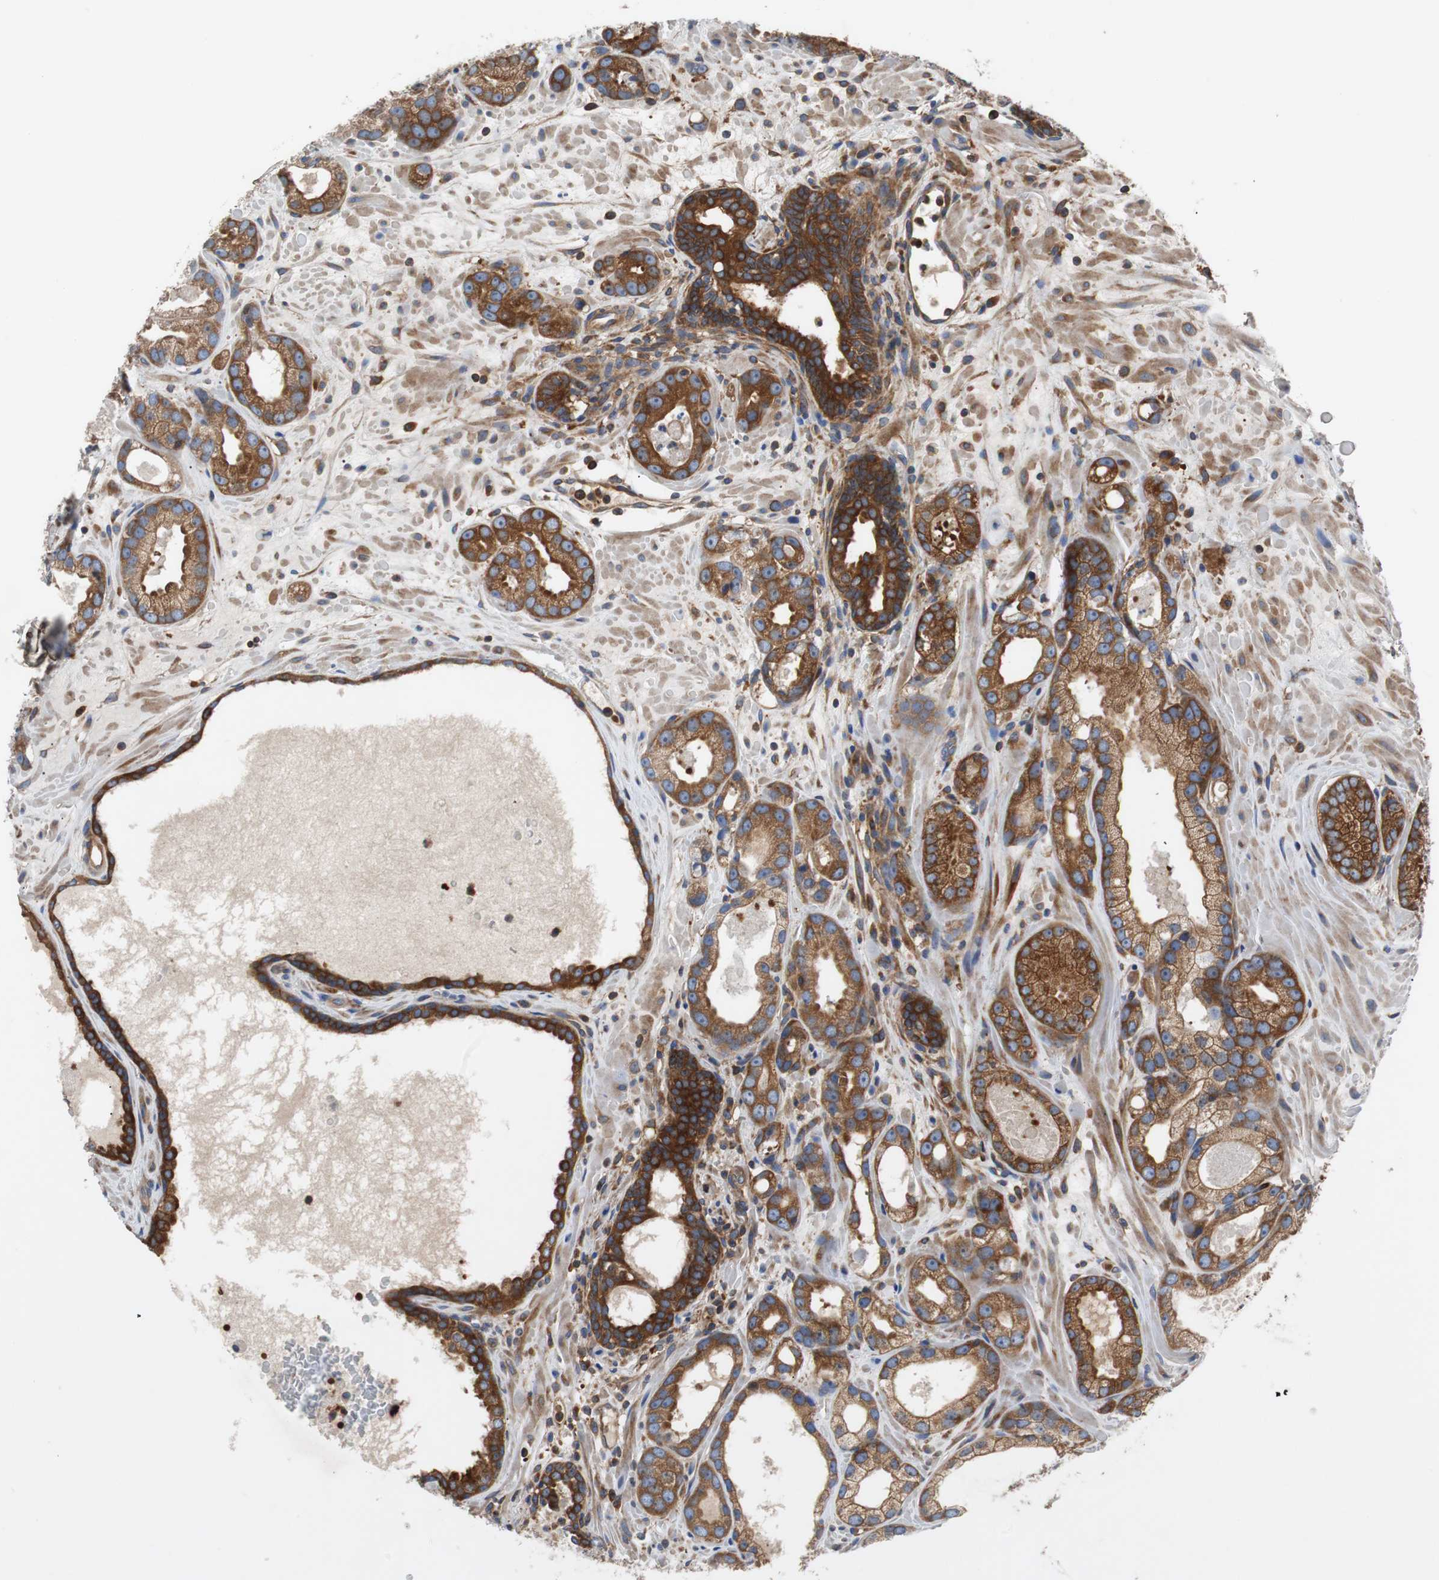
{"staining": {"intensity": "moderate", "quantity": ">75%", "location": "cytoplasmic/membranous"}, "tissue": "prostate cancer", "cell_type": "Tumor cells", "image_type": "cancer", "snomed": [{"axis": "morphology", "description": "Adenocarcinoma, Low grade"}, {"axis": "topography", "description": "Prostate"}], "caption": "This is a micrograph of IHC staining of prostate cancer (low-grade adenocarcinoma), which shows moderate staining in the cytoplasmic/membranous of tumor cells.", "gene": "GYS1", "patient": {"sex": "male", "age": 57}}